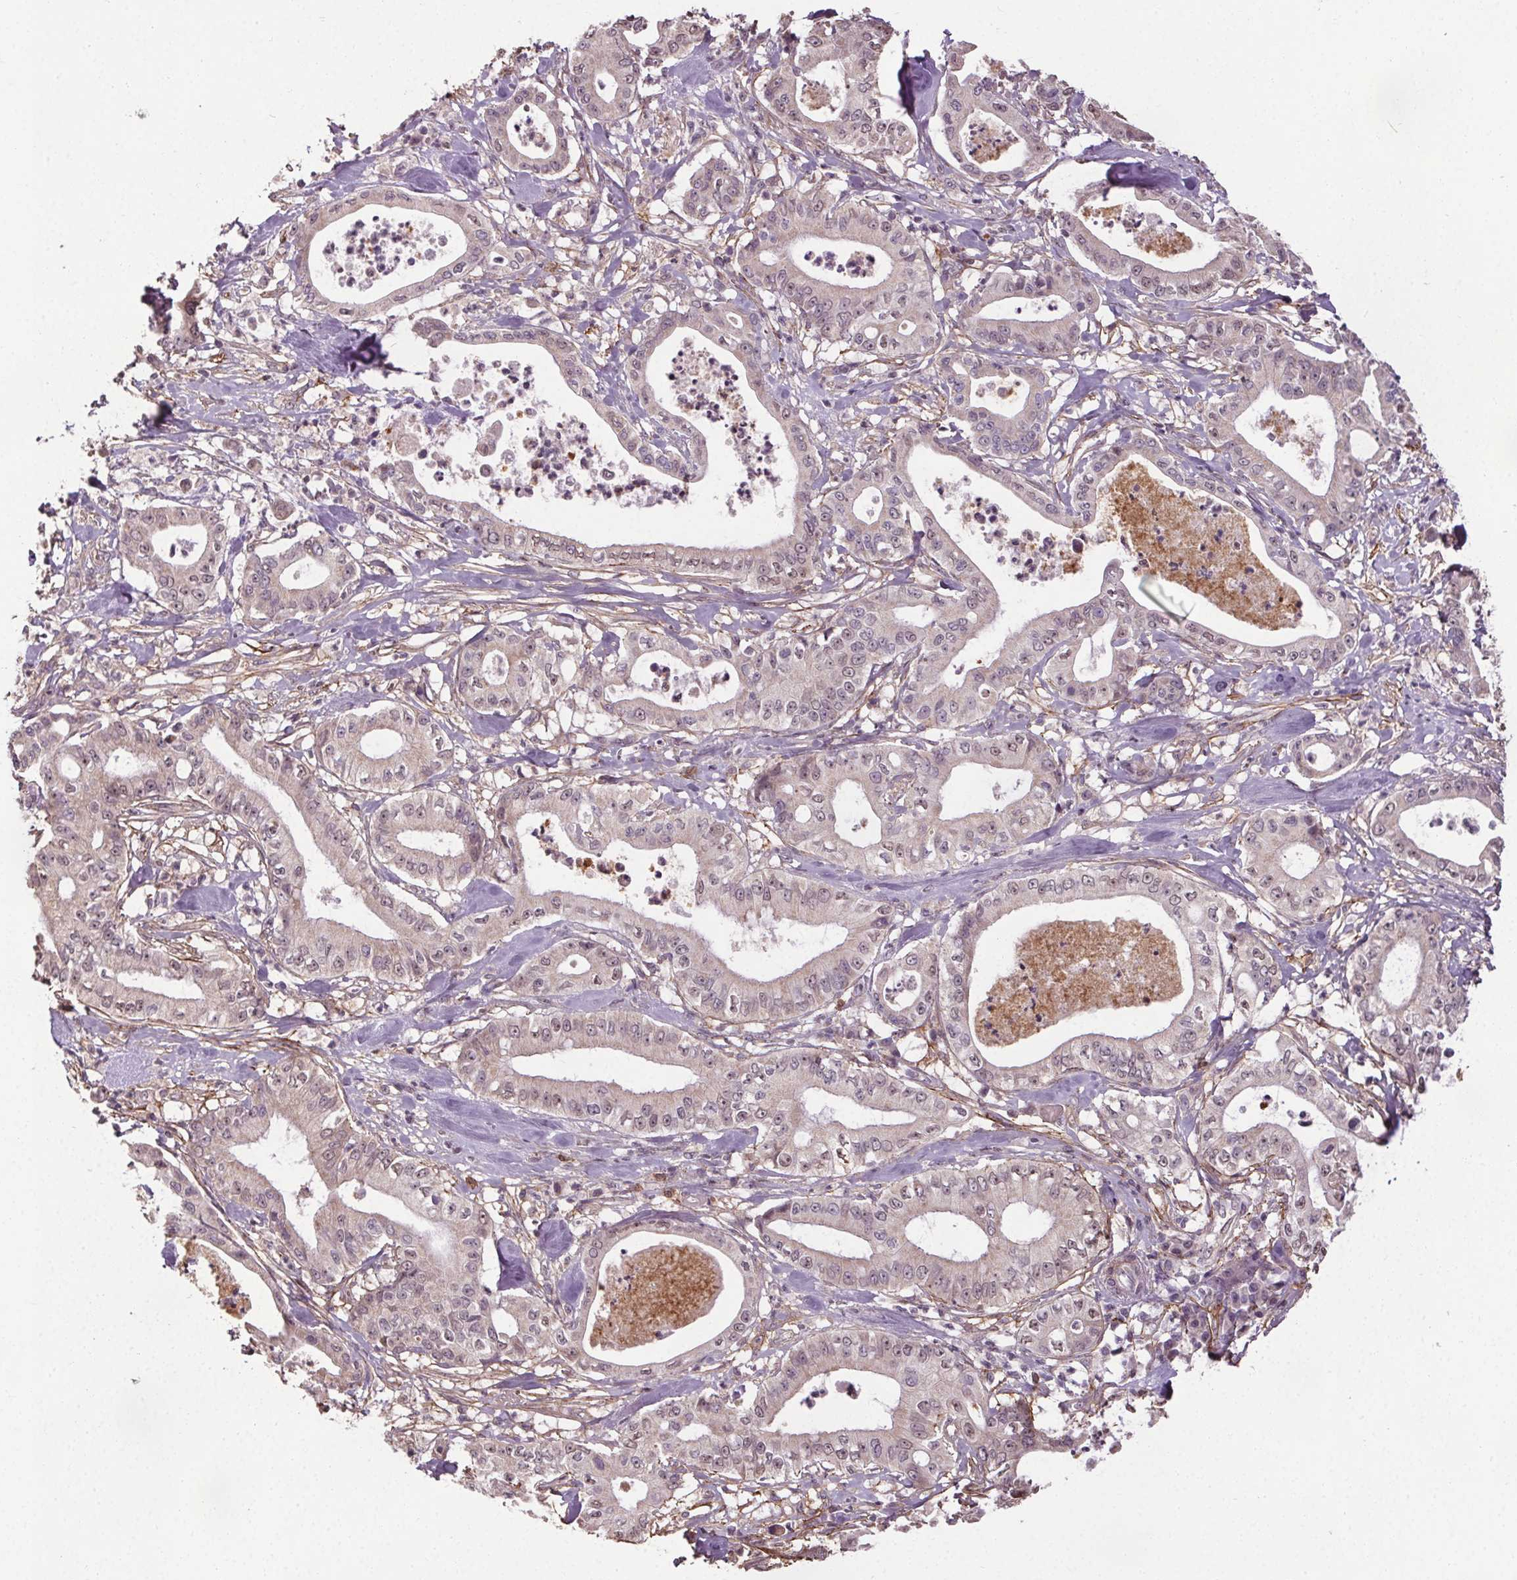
{"staining": {"intensity": "negative", "quantity": "none", "location": "none"}, "tissue": "pancreatic cancer", "cell_type": "Tumor cells", "image_type": "cancer", "snomed": [{"axis": "morphology", "description": "Adenocarcinoma, NOS"}, {"axis": "topography", "description": "Pancreas"}], "caption": "There is no significant positivity in tumor cells of pancreatic adenocarcinoma.", "gene": "KIAA0232", "patient": {"sex": "male", "age": 71}}